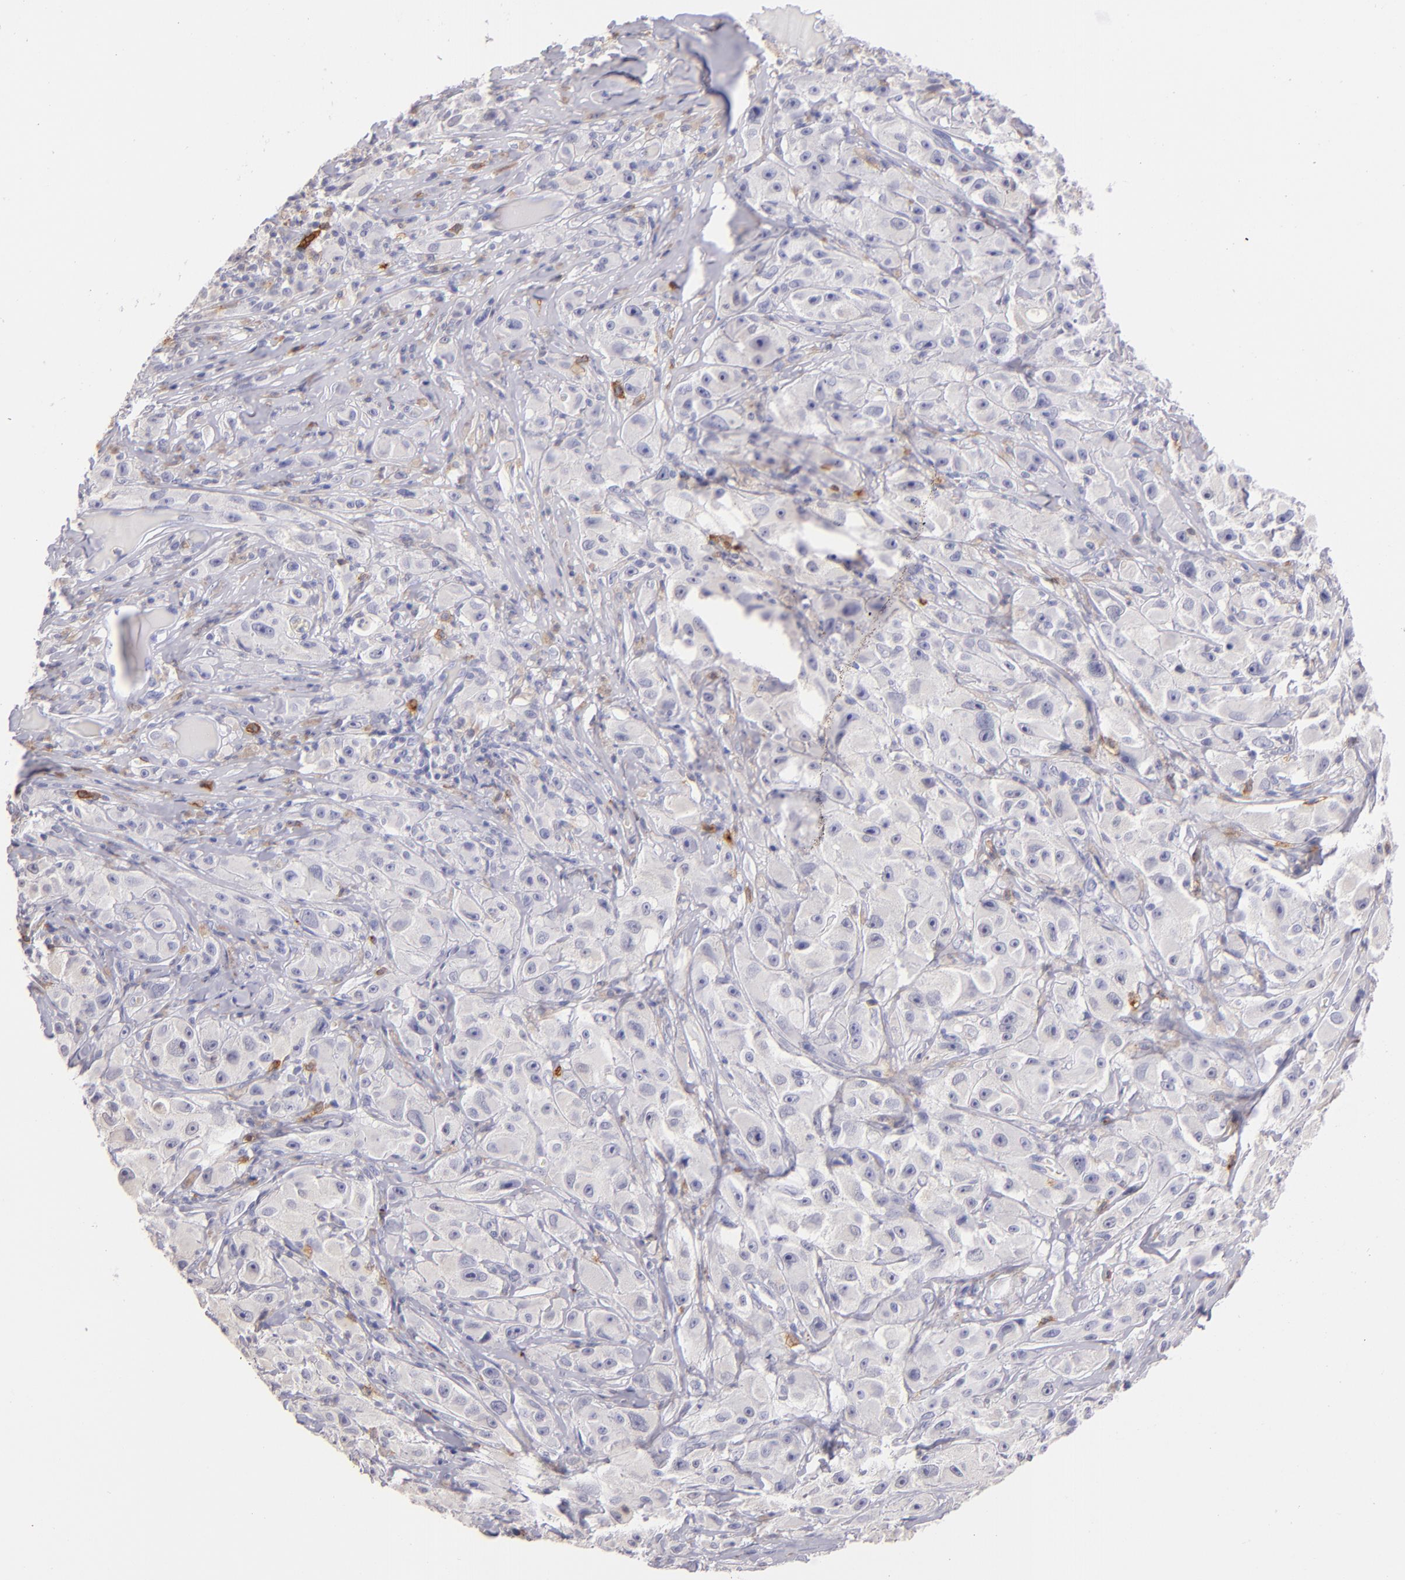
{"staining": {"intensity": "negative", "quantity": "none", "location": "none"}, "tissue": "melanoma", "cell_type": "Tumor cells", "image_type": "cancer", "snomed": [{"axis": "morphology", "description": "Malignant melanoma, NOS"}, {"axis": "topography", "description": "Skin"}], "caption": "Malignant melanoma was stained to show a protein in brown. There is no significant expression in tumor cells.", "gene": "IL2RA", "patient": {"sex": "male", "age": 56}}